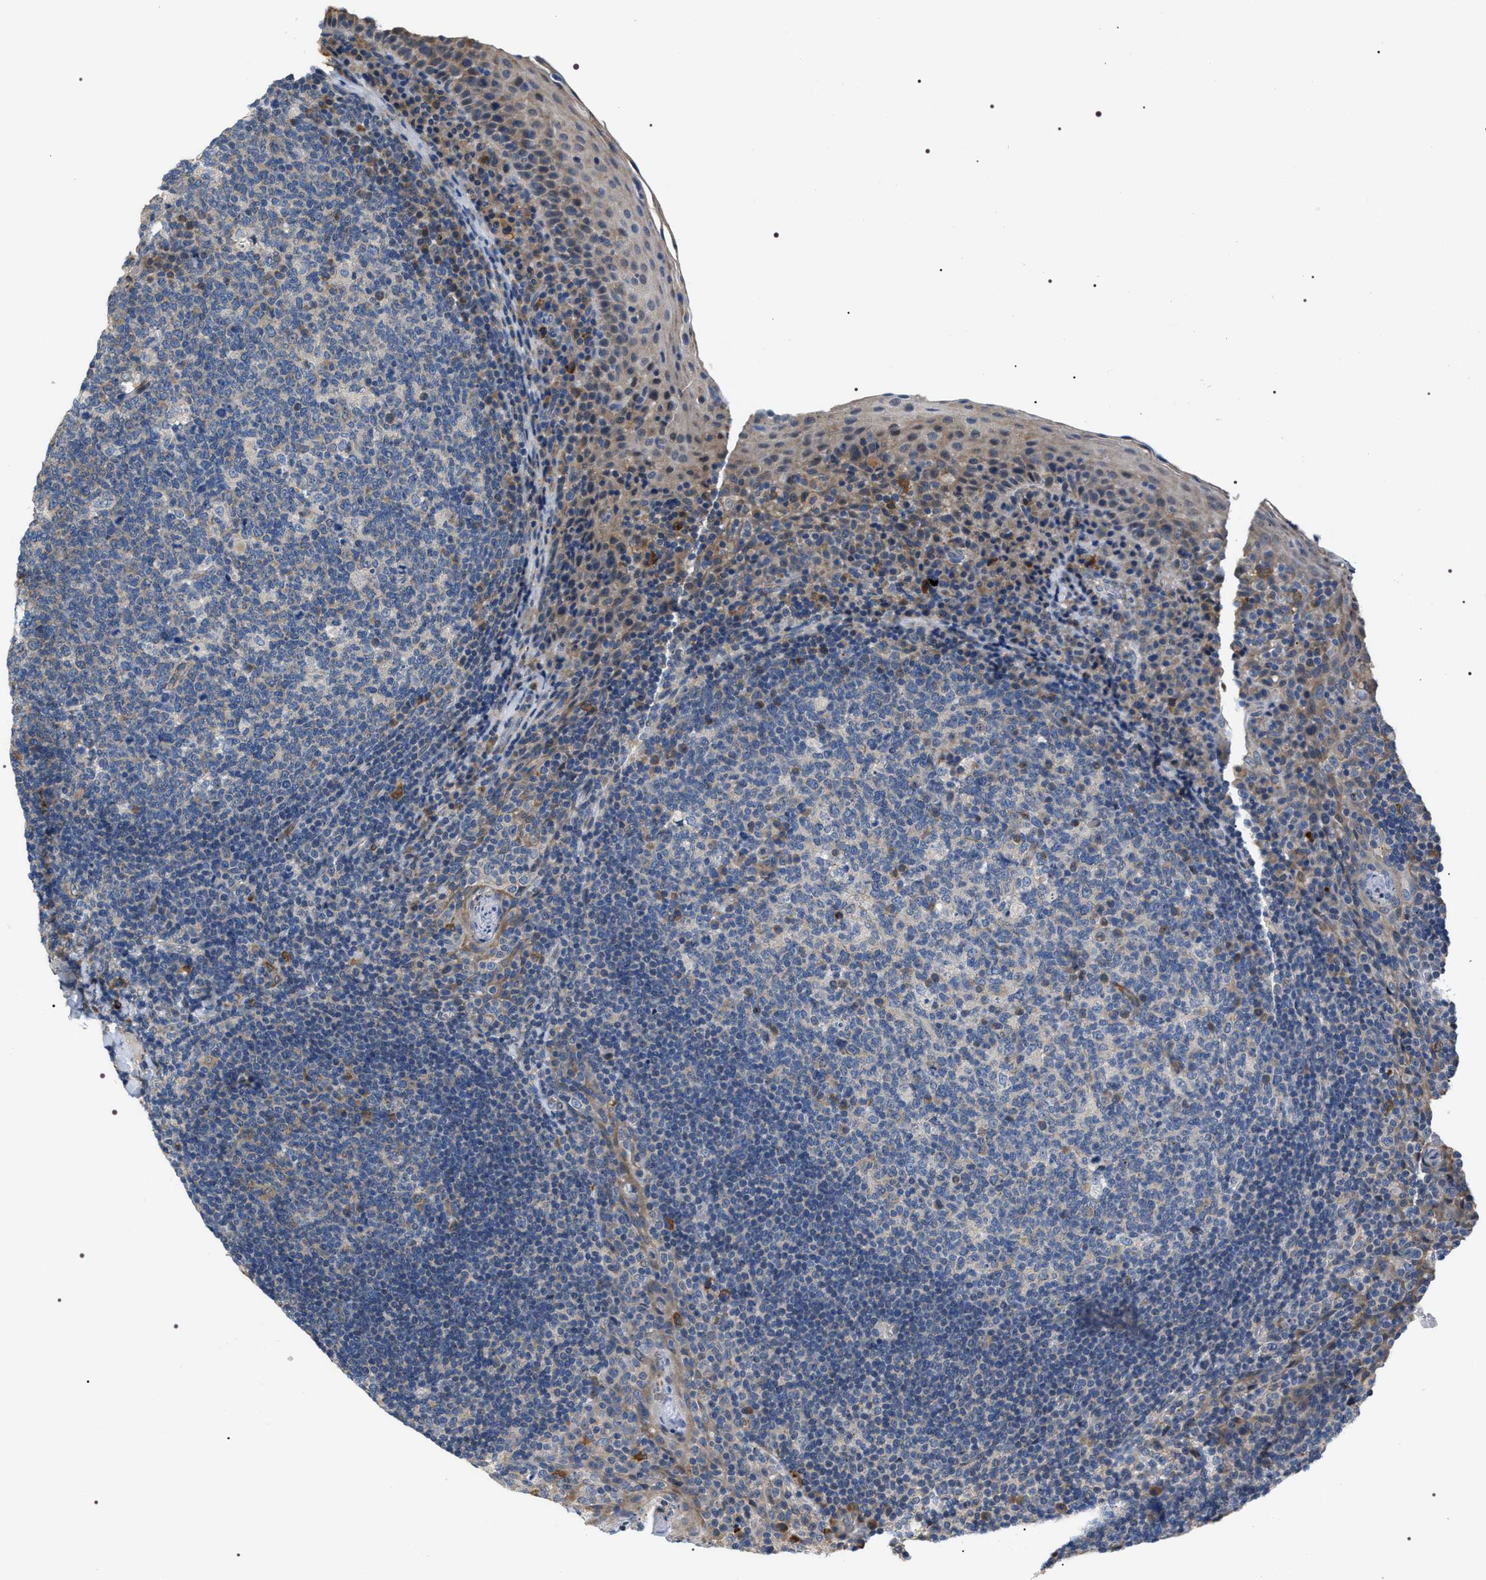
{"staining": {"intensity": "weak", "quantity": "<25%", "location": "cytoplasmic/membranous"}, "tissue": "tonsil", "cell_type": "Germinal center cells", "image_type": "normal", "snomed": [{"axis": "morphology", "description": "Normal tissue, NOS"}, {"axis": "topography", "description": "Tonsil"}], "caption": "An image of human tonsil is negative for staining in germinal center cells. Brightfield microscopy of immunohistochemistry (IHC) stained with DAB (3,3'-diaminobenzidine) (brown) and hematoxylin (blue), captured at high magnification.", "gene": "PKD1L1", "patient": {"sex": "male", "age": 17}}